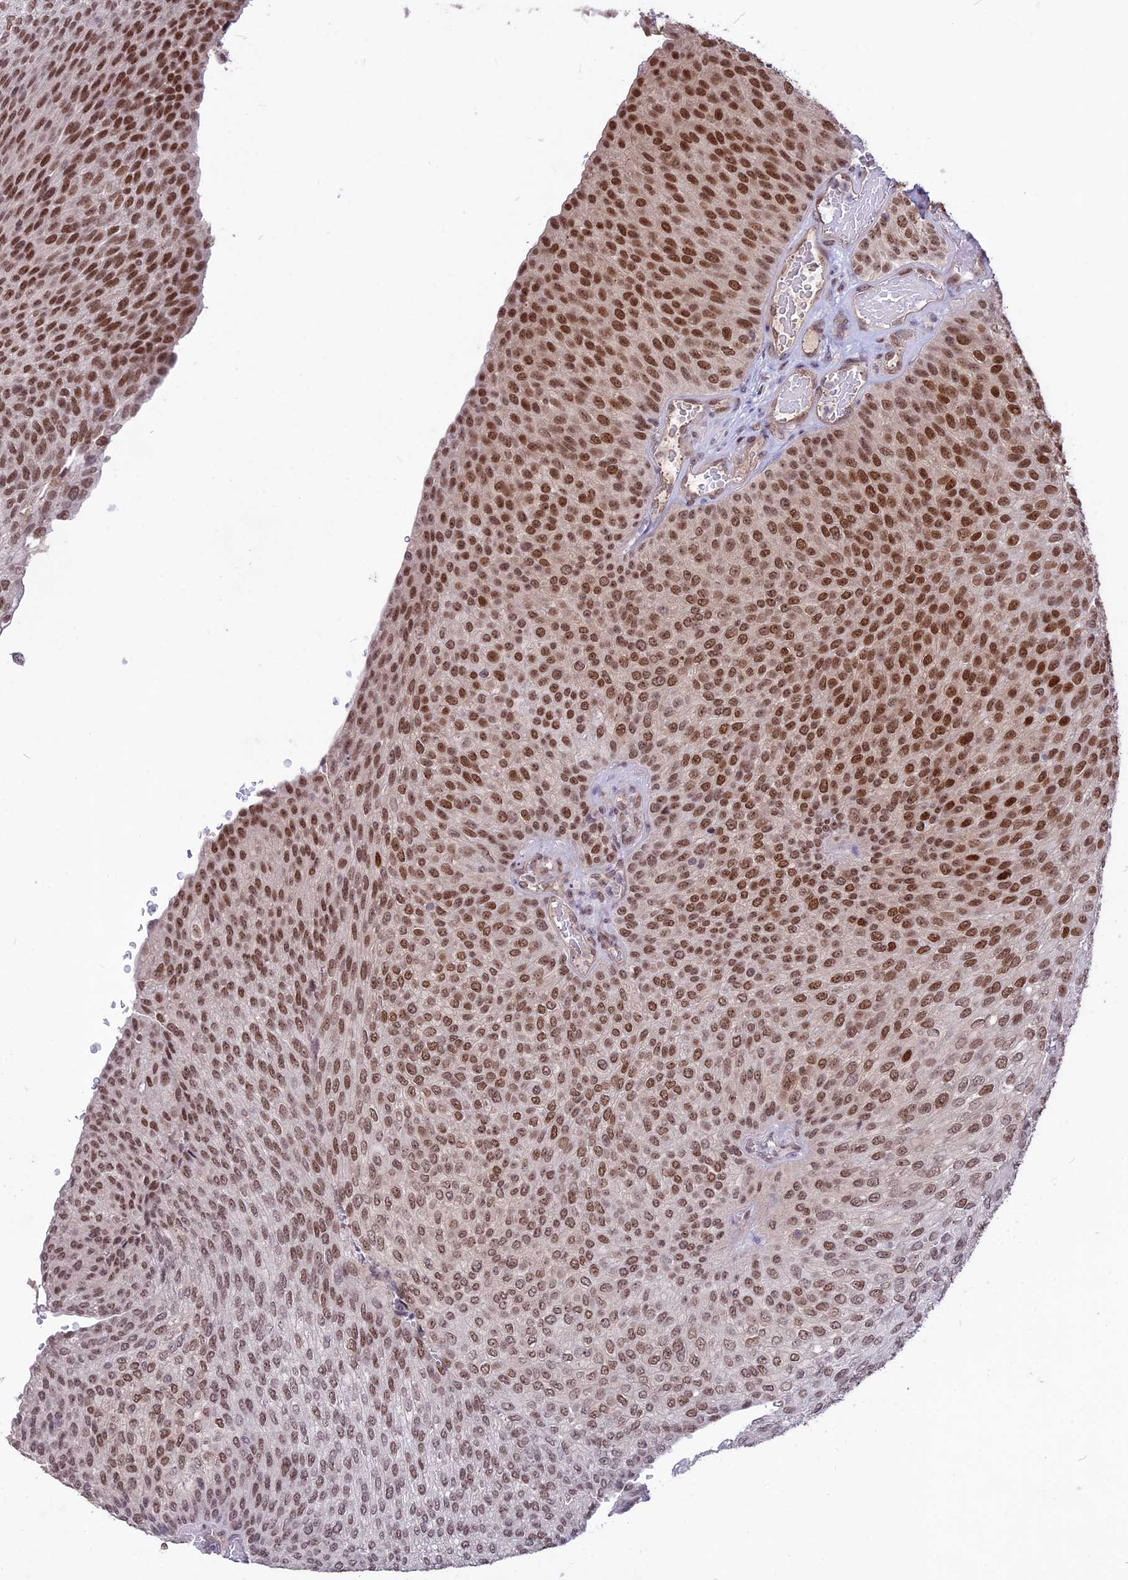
{"staining": {"intensity": "moderate", "quantity": ">75%", "location": "nuclear"}, "tissue": "urothelial cancer", "cell_type": "Tumor cells", "image_type": "cancer", "snomed": [{"axis": "morphology", "description": "Urothelial carcinoma, High grade"}, {"axis": "topography", "description": "Urinary bladder"}], "caption": "This is a photomicrograph of immunohistochemistry staining of urothelial cancer, which shows moderate staining in the nuclear of tumor cells.", "gene": "DIS3", "patient": {"sex": "female", "age": 79}}